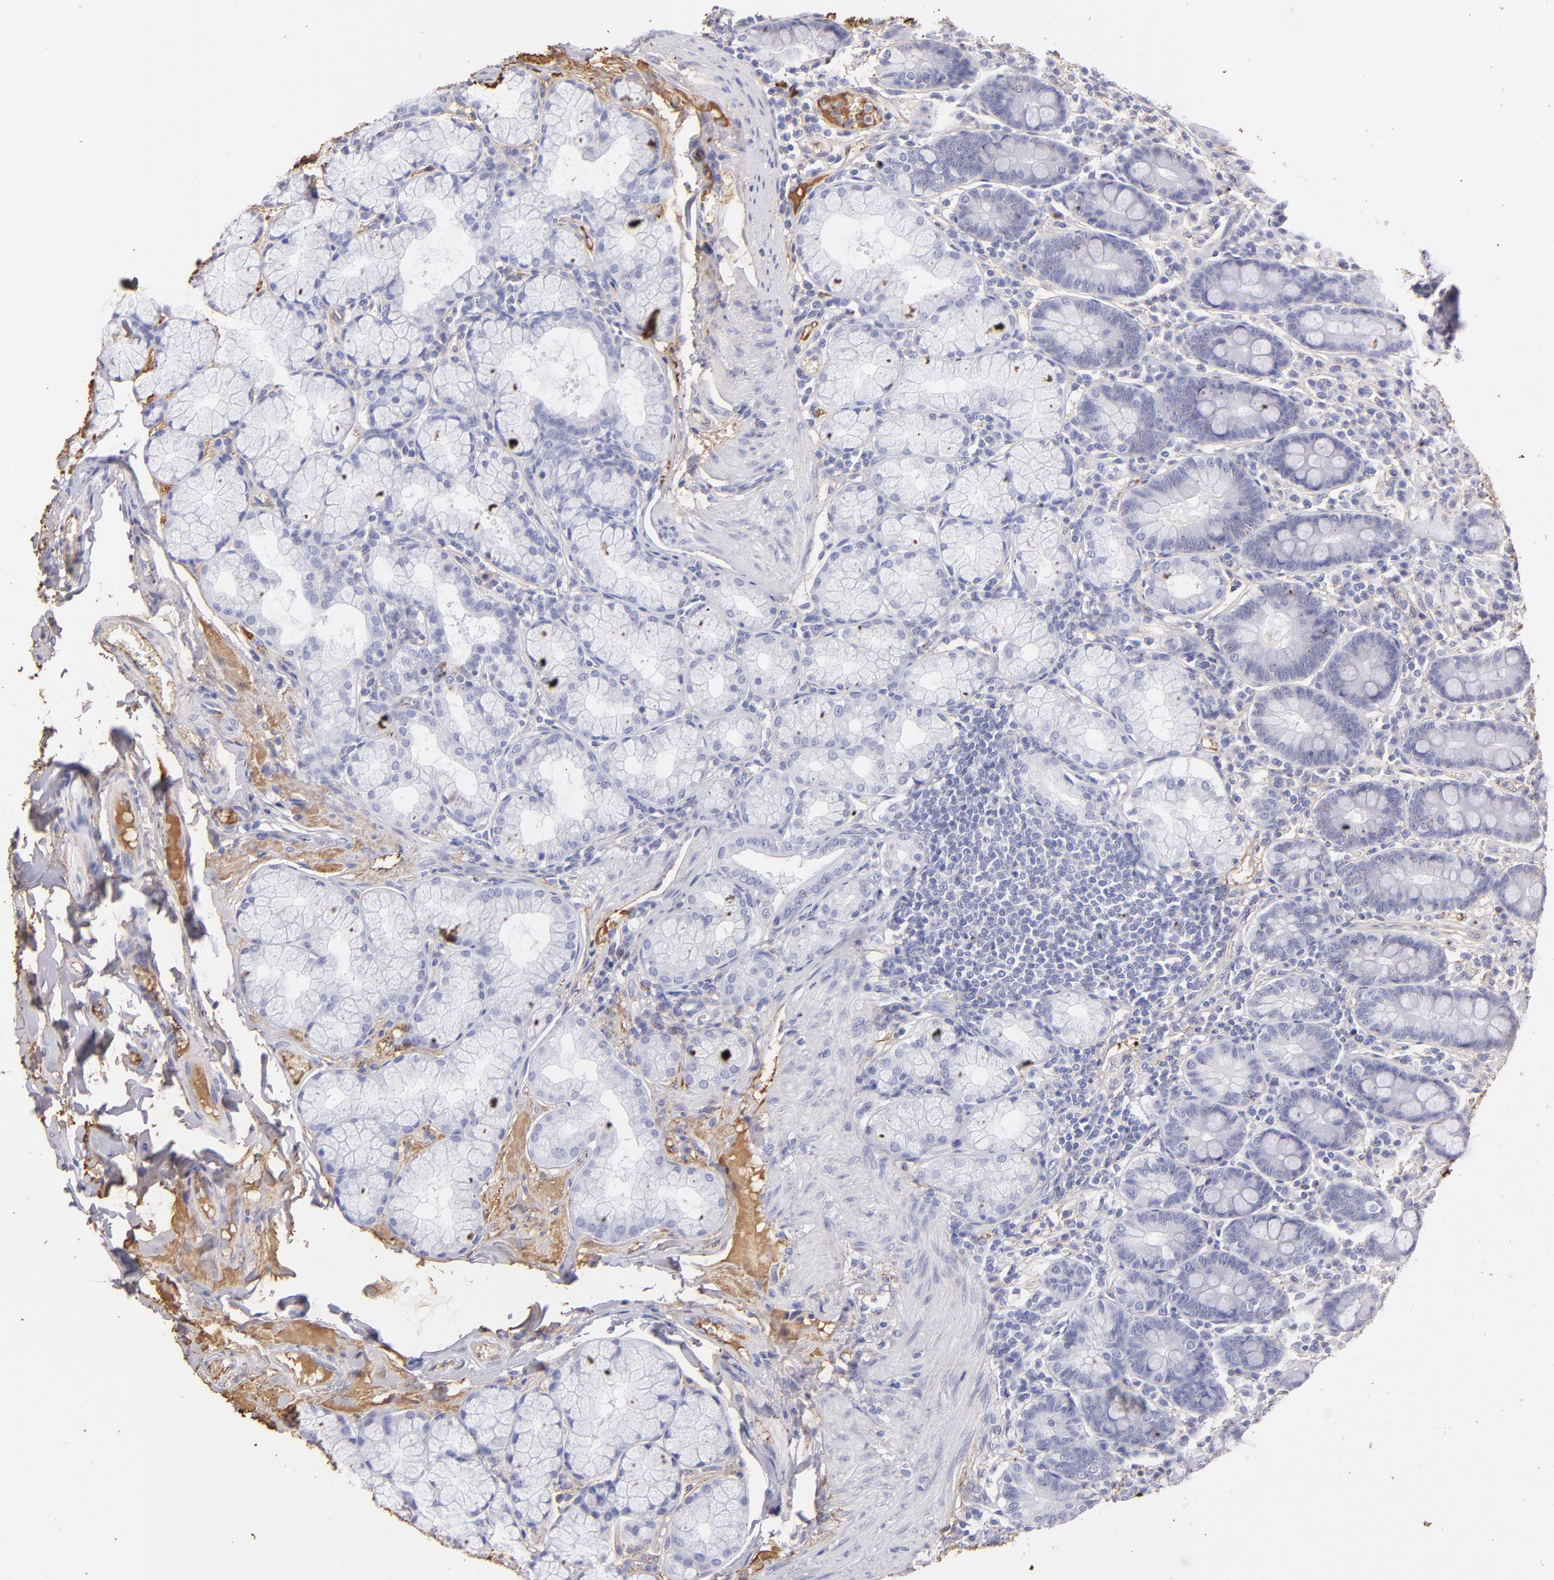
{"staining": {"intensity": "negative", "quantity": "none", "location": "none"}, "tissue": "duodenum", "cell_type": "Glandular cells", "image_type": "normal", "snomed": [{"axis": "morphology", "description": "Normal tissue, NOS"}, {"axis": "topography", "description": "Duodenum"}], "caption": "Immunohistochemistry (IHC) photomicrograph of unremarkable duodenum: human duodenum stained with DAB (3,3'-diaminobenzidine) displays no significant protein positivity in glandular cells.", "gene": "FGB", "patient": {"sex": "male", "age": 50}}